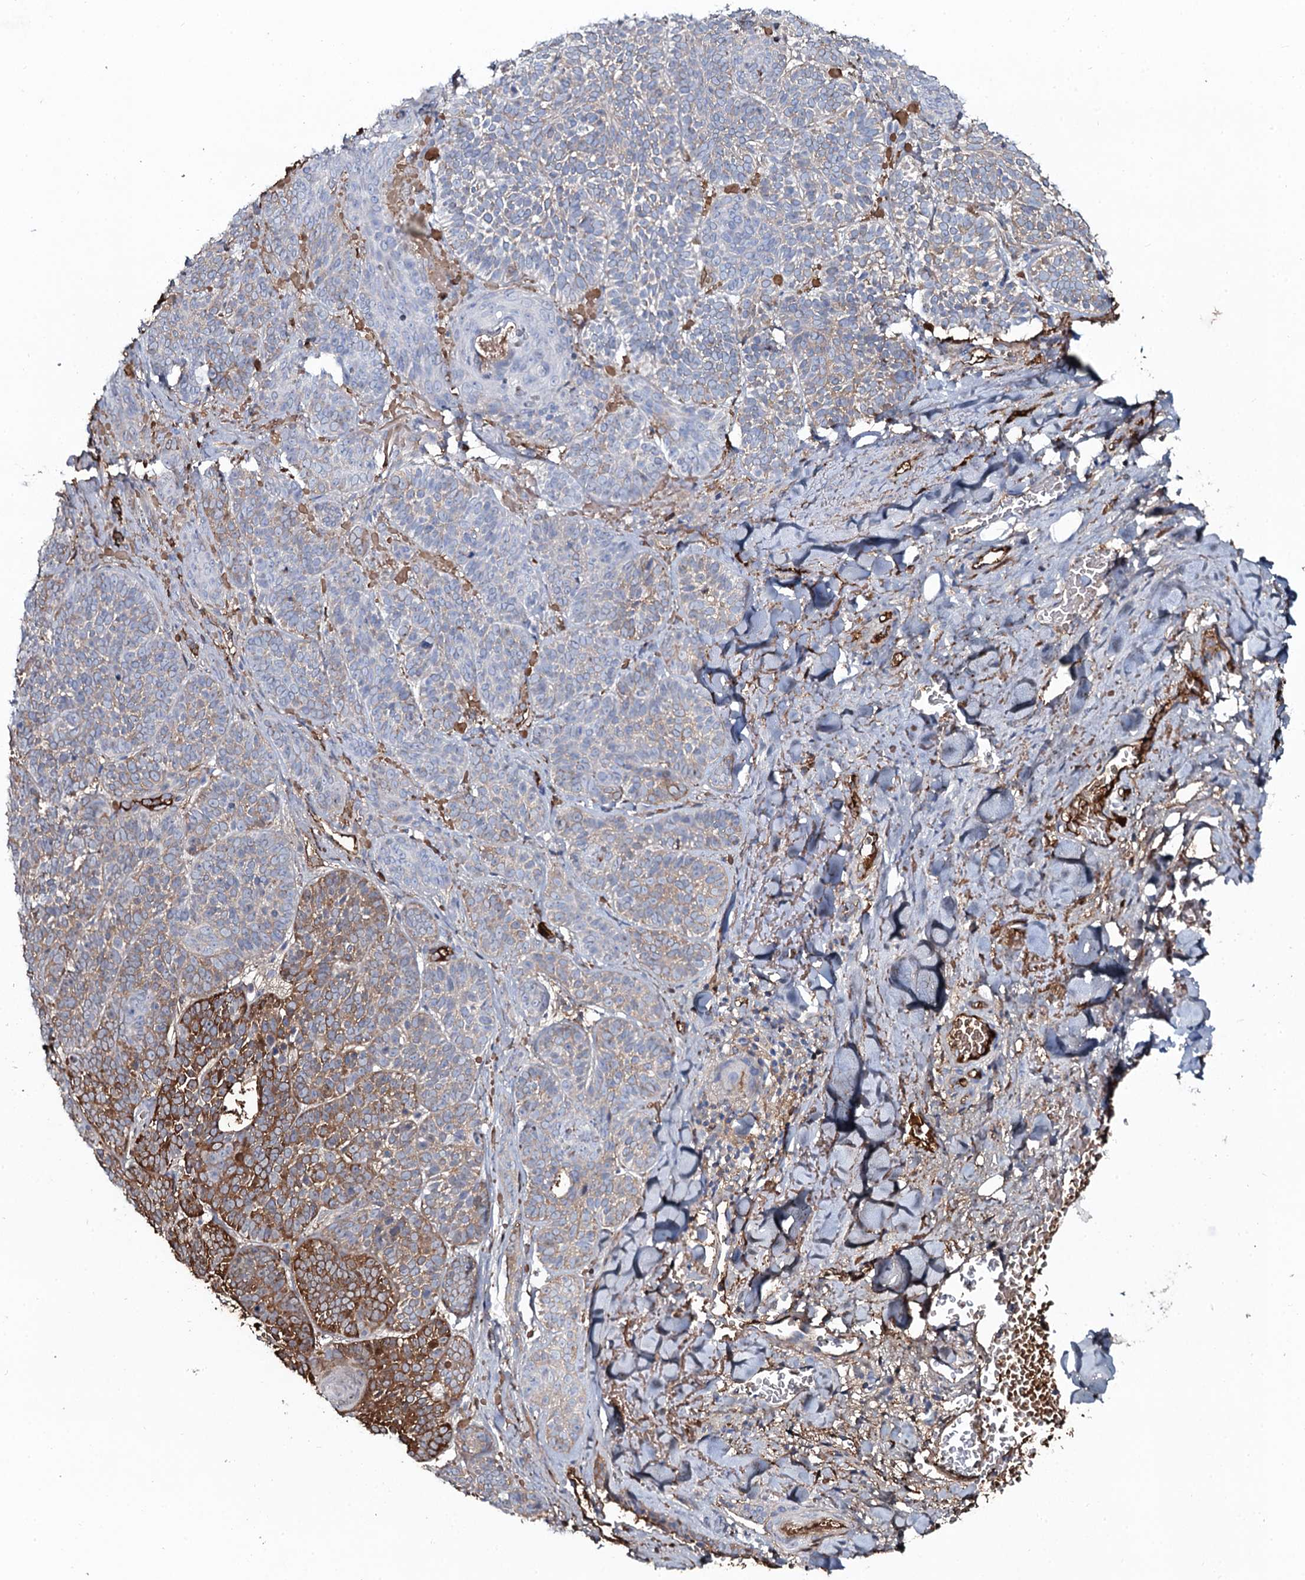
{"staining": {"intensity": "strong", "quantity": "<25%", "location": "cytoplasmic/membranous"}, "tissue": "skin cancer", "cell_type": "Tumor cells", "image_type": "cancer", "snomed": [{"axis": "morphology", "description": "Basal cell carcinoma"}, {"axis": "topography", "description": "Skin"}], "caption": "IHC micrograph of neoplastic tissue: human basal cell carcinoma (skin) stained using immunohistochemistry (IHC) reveals medium levels of strong protein expression localized specifically in the cytoplasmic/membranous of tumor cells, appearing as a cytoplasmic/membranous brown color.", "gene": "EDN1", "patient": {"sex": "male", "age": 85}}